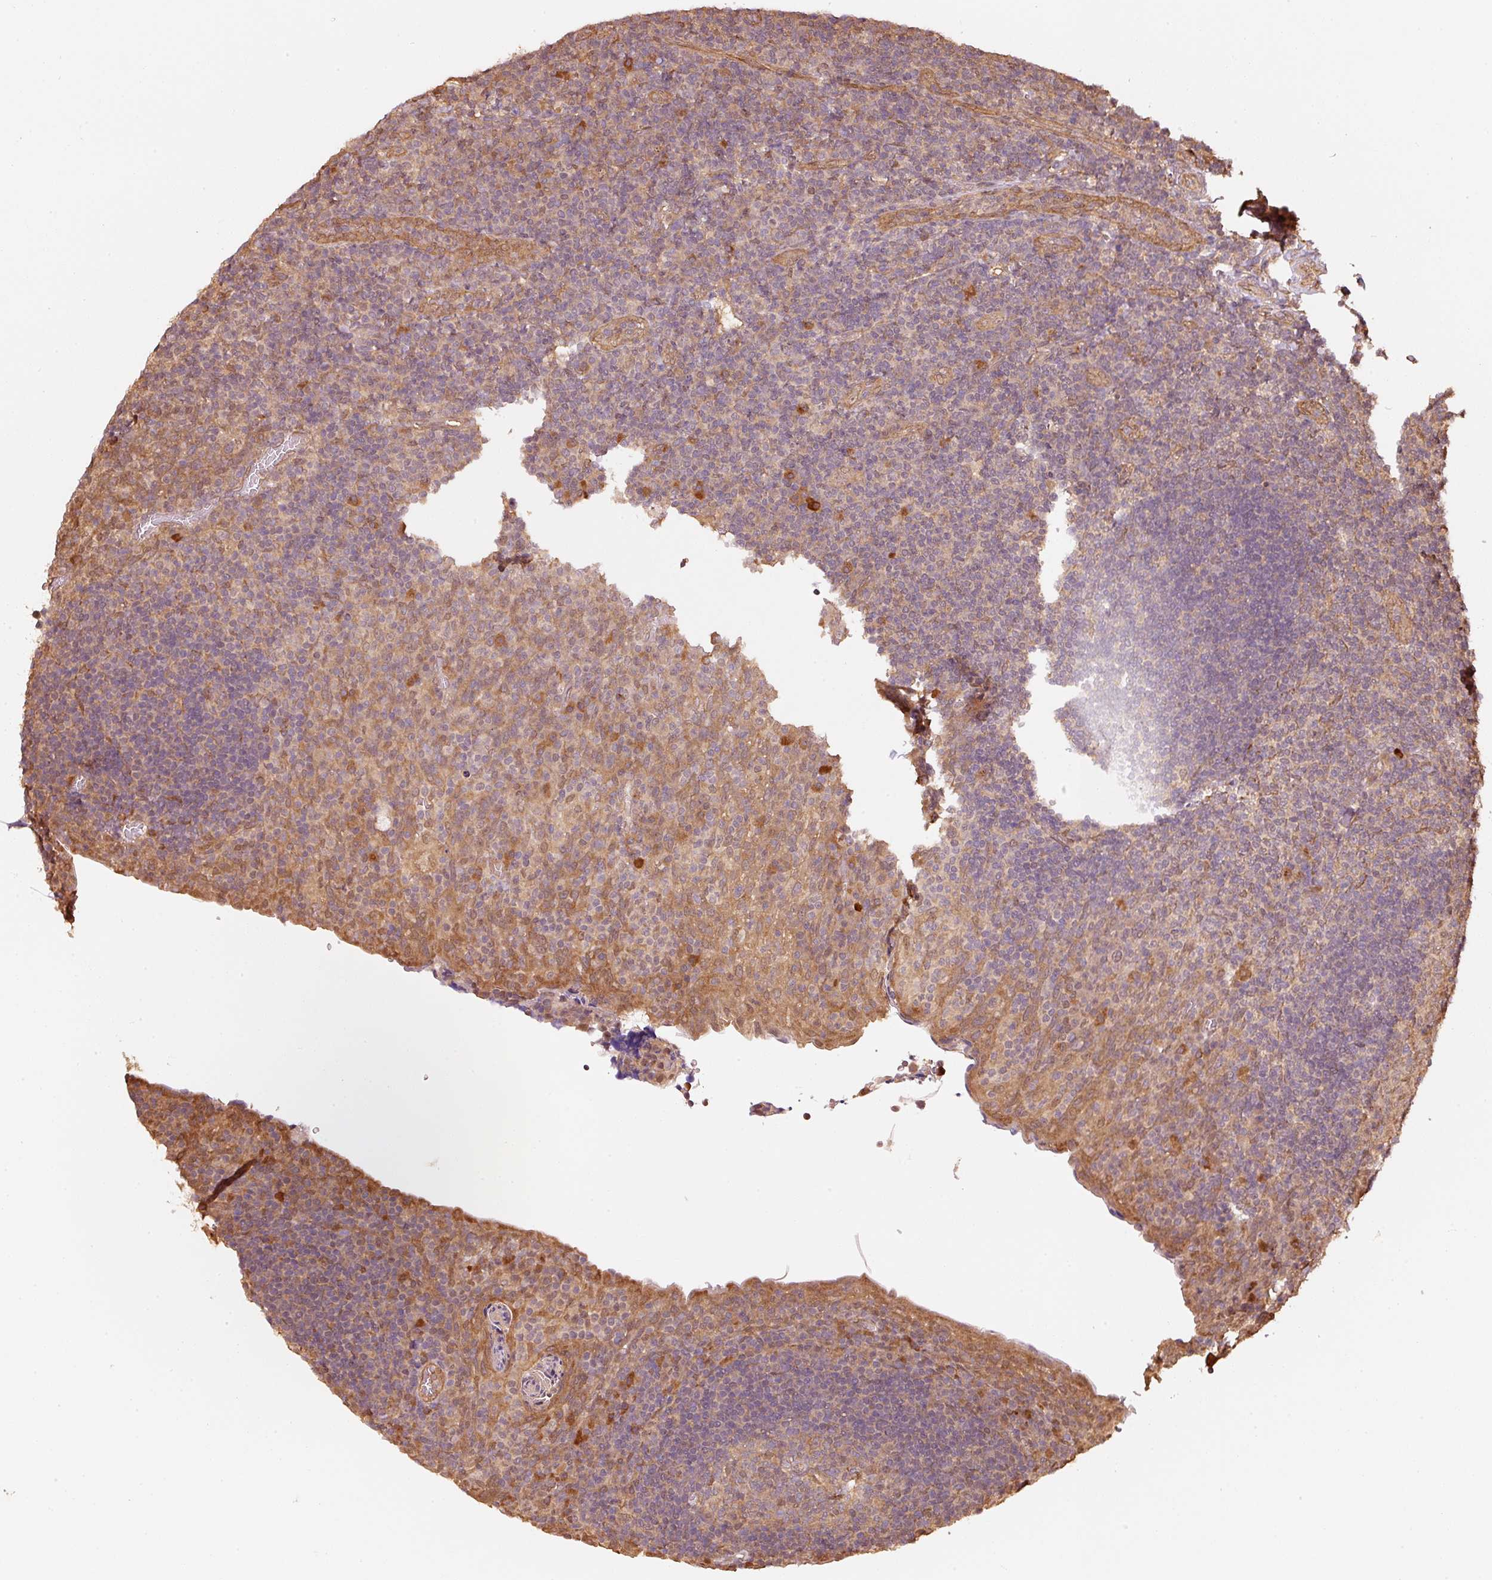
{"staining": {"intensity": "weak", "quantity": "<25%", "location": "nuclear"}, "tissue": "tonsil", "cell_type": "Germinal center cells", "image_type": "normal", "snomed": [{"axis": "morphology", "description": "Normal tissue, NOS"}, {"axis": "topography", "description": "Tonsil"}], "caption": "The histopathology image displays no significant positivity in germinal center cells of tonsil. Brightfield microscopy of immunohistochemistry stained with DAB (3,3'-diaminobenzidine) (brown) and hematoxylin (blue), captured at high magnification.", "gene": "STAU1", "patient": {"sex": "male", "age": 17}}